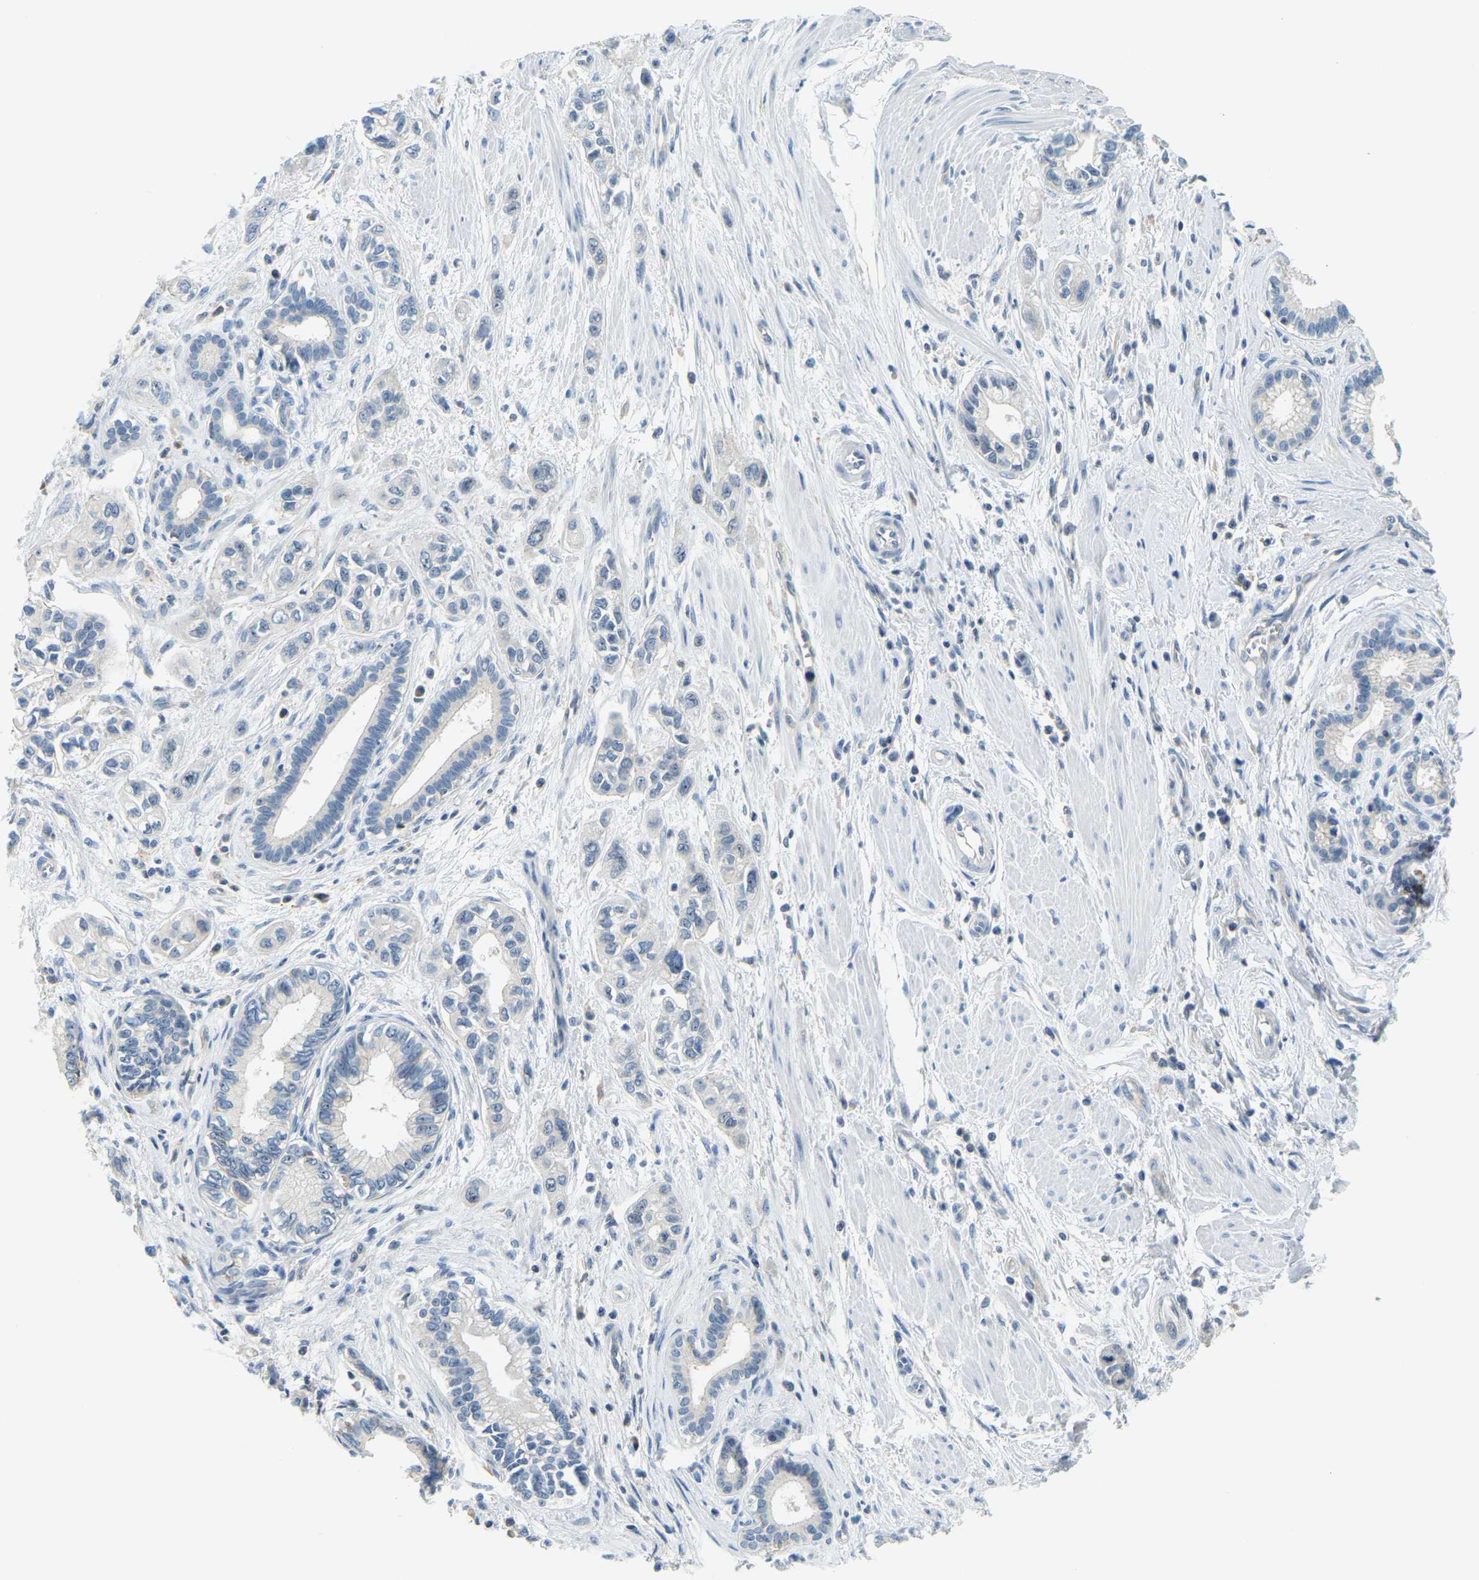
{"staining": {"intensity": "negative", "quantity": "none", "location": "none"}, "tissue": "pancreatic cancer", "cell_type": "Tumor cells", "image_type": "cancer", "snomed": [{"axis": "morphology", "description": "Adenocarcinoma, NOS"}, {"axis": "topography", "description": "Pancreas"}], "caption": "DAB immunohistochemical staining of adenocarcinoma (pancreatic) shows no significant expression in tumor cells.", "gene": "RRP1", "patient": {"sex": "male", "age": 74}}